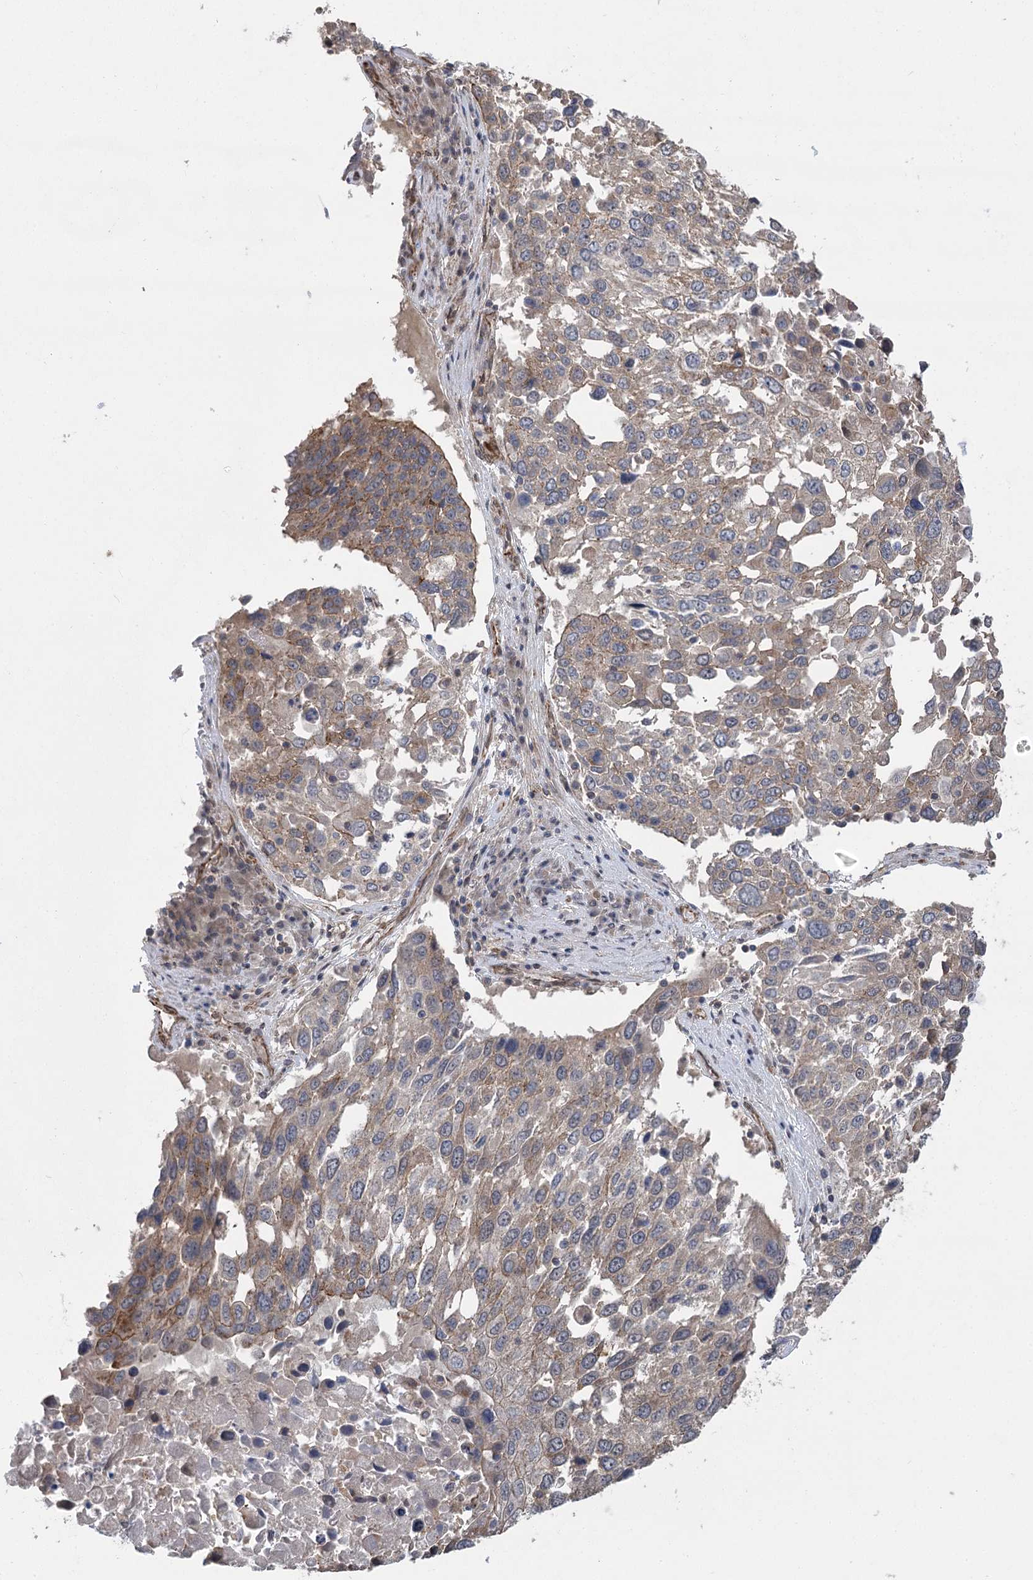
{"staining": {"intensity": "moderate", "quantity": "25%-75%", "location": "cytoplasmic/membranous"}, "tissue": "lung cancer", "cell_type": "Tumor cells", "image_type": "cancer", "snomed": [{"axis": "morphology", "description": "Squamous cell carcinoma, NOS"}, {"axis": "topography", "description": "Lung"}], "caption": "Immunohistochemistry (IHC) micrograph of human lung cancer (squamous cell carcinoma) stained for a protein (brown), which exhibits medium levels of moderate cytoplasmic/membranous staining in approximately 25%-75% of tumor cells.", "gene": "RWDD4", "patient": {"sex": "male", "age": 65}}